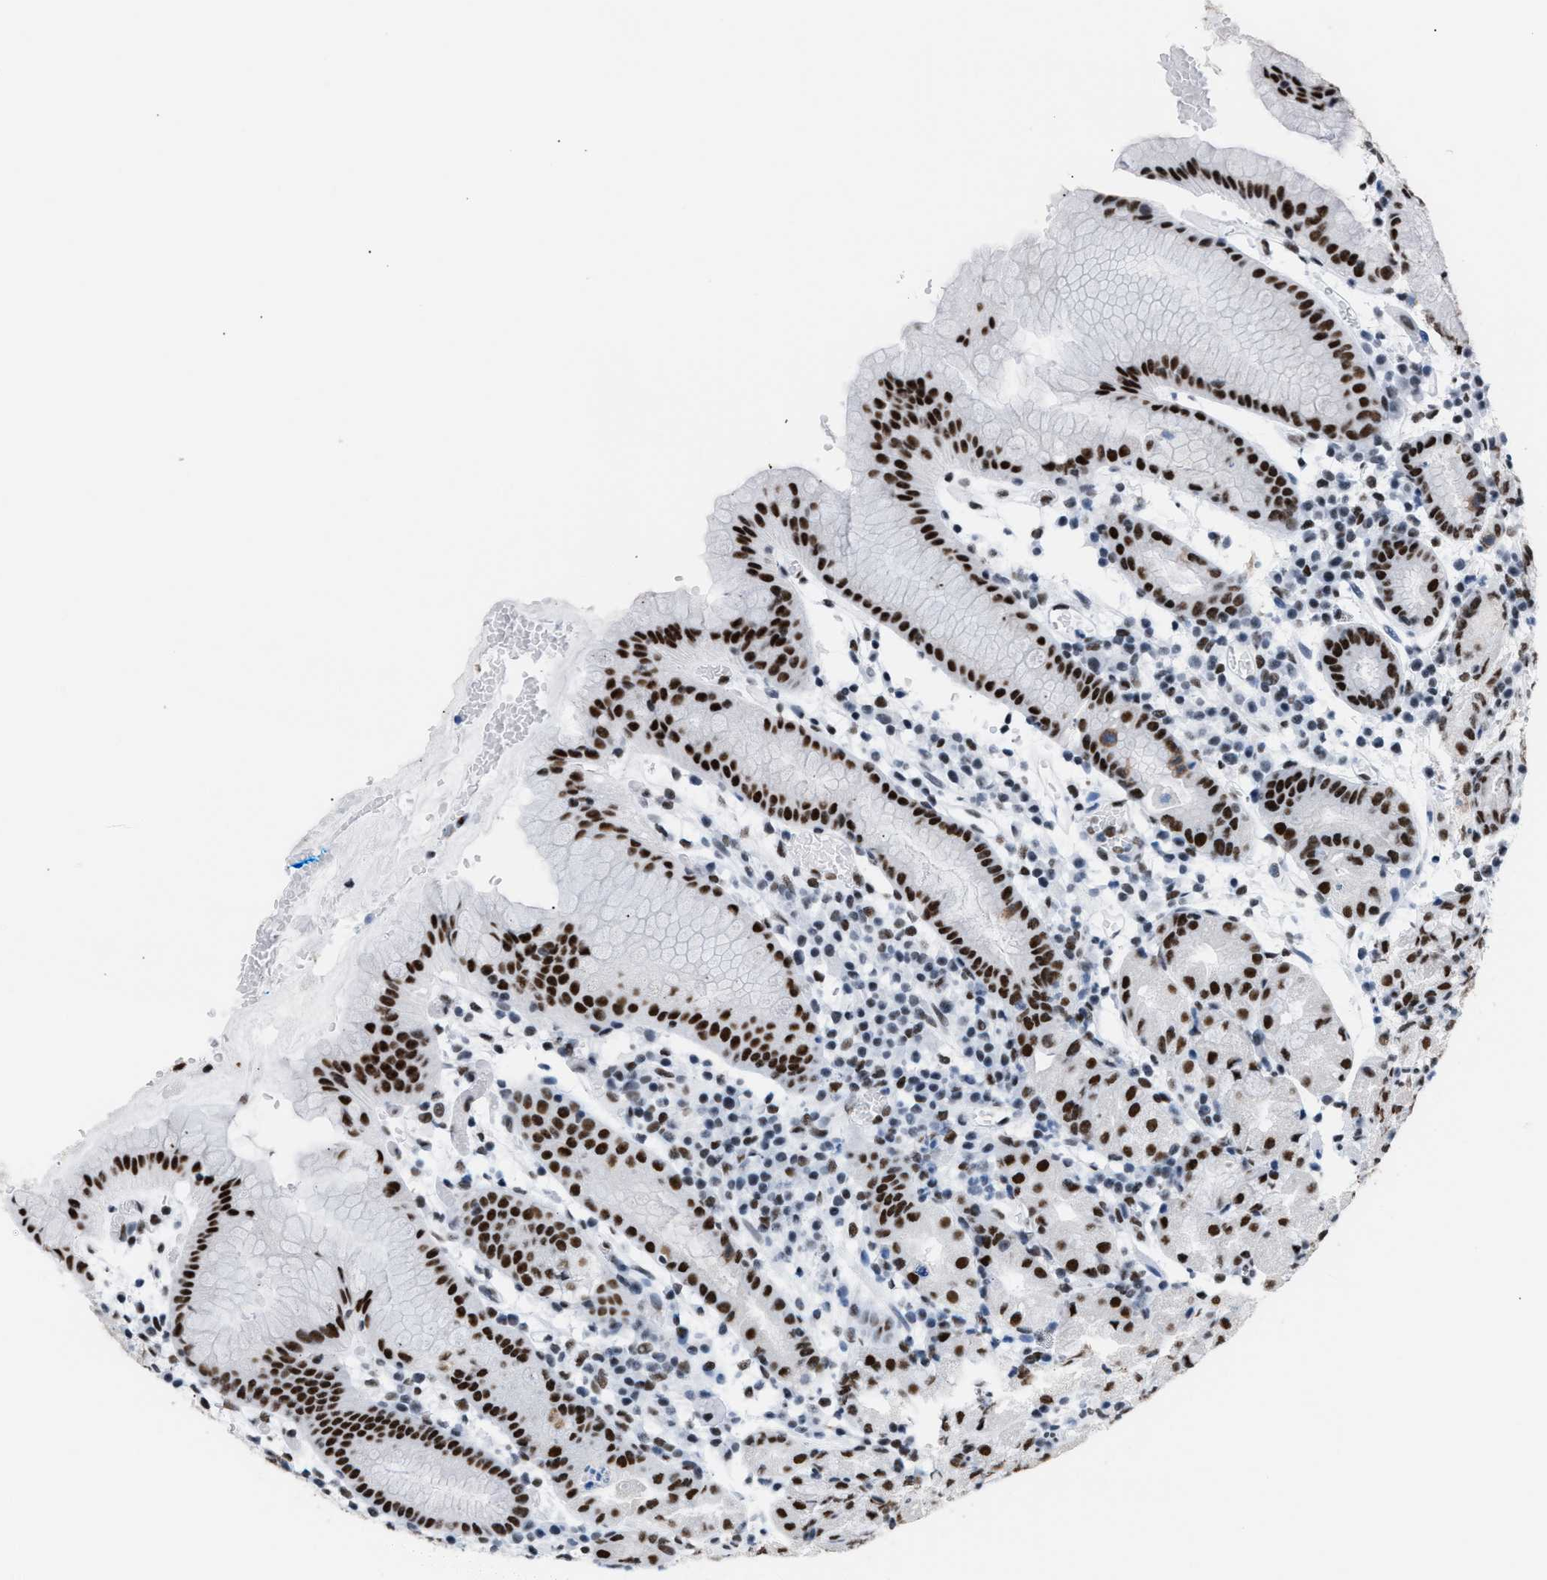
{"staining": {"intensity": "strong", "quantity": ">75%", "location": "nuclear"}, "tissue": "stomach", "cell_type": "Glandular cells", "image_type": "normal", "snomed": [{"axis": "morphology", "description": "Normal tissue, NOS"}, {"axis": "topography", "description": "Stomach"}, {"axis": "topography", "description": "Stomach, lower"}], "caption": "Immunohistochemical staining of benign stomach reveals high levels of strong nuclear staining in approximately >75% of glandular cells. The staining is performed using DAB (3,3'-diaminobenzidine) brown chromogen to label protein expression. The nuclei are counter-stained blue using hematoxylin.", "gene": "CCAR2", "patient": {"sex": "female", "age": 75}}